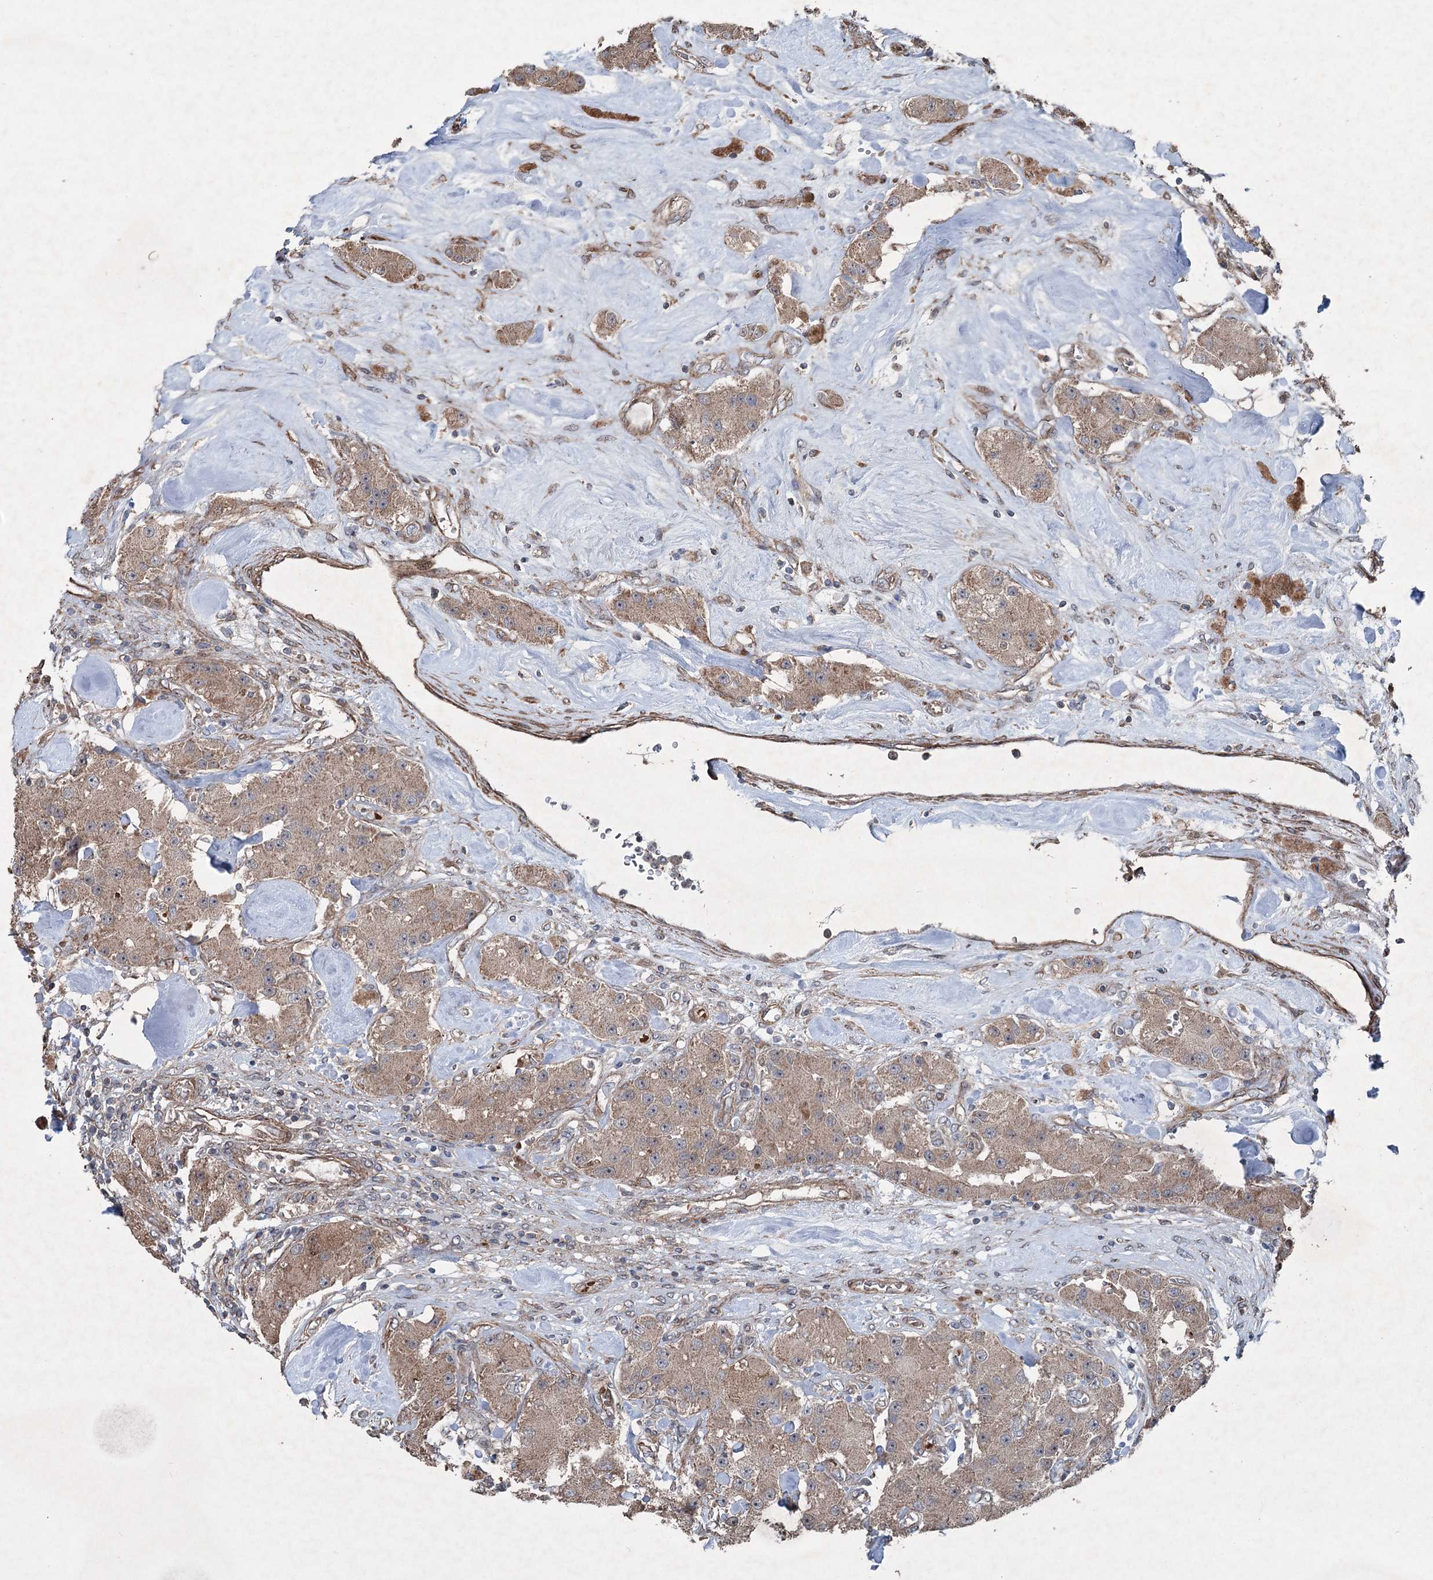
{"staining": {"intensity": "moderate", "quantity": ">75%", "location": "cytoplasmic/membranous"}, "tissue": "carcinoid", "cell_type": "Tumor cells", "image_type": "cancer", "snomed": [{"axis": "morphology", "description": "Carcinoid, malignant, NOS"}, {"axis": "topography", "description": "Pancreas"}], "caption": "Carcinoid stained for a protein (brown) demonstrates moderate cytoplasmic/membranous positive positivity in about >75% of tumor cells.", "gene": "SERINC5", "patient": {"sex": "male", "age": 41}}